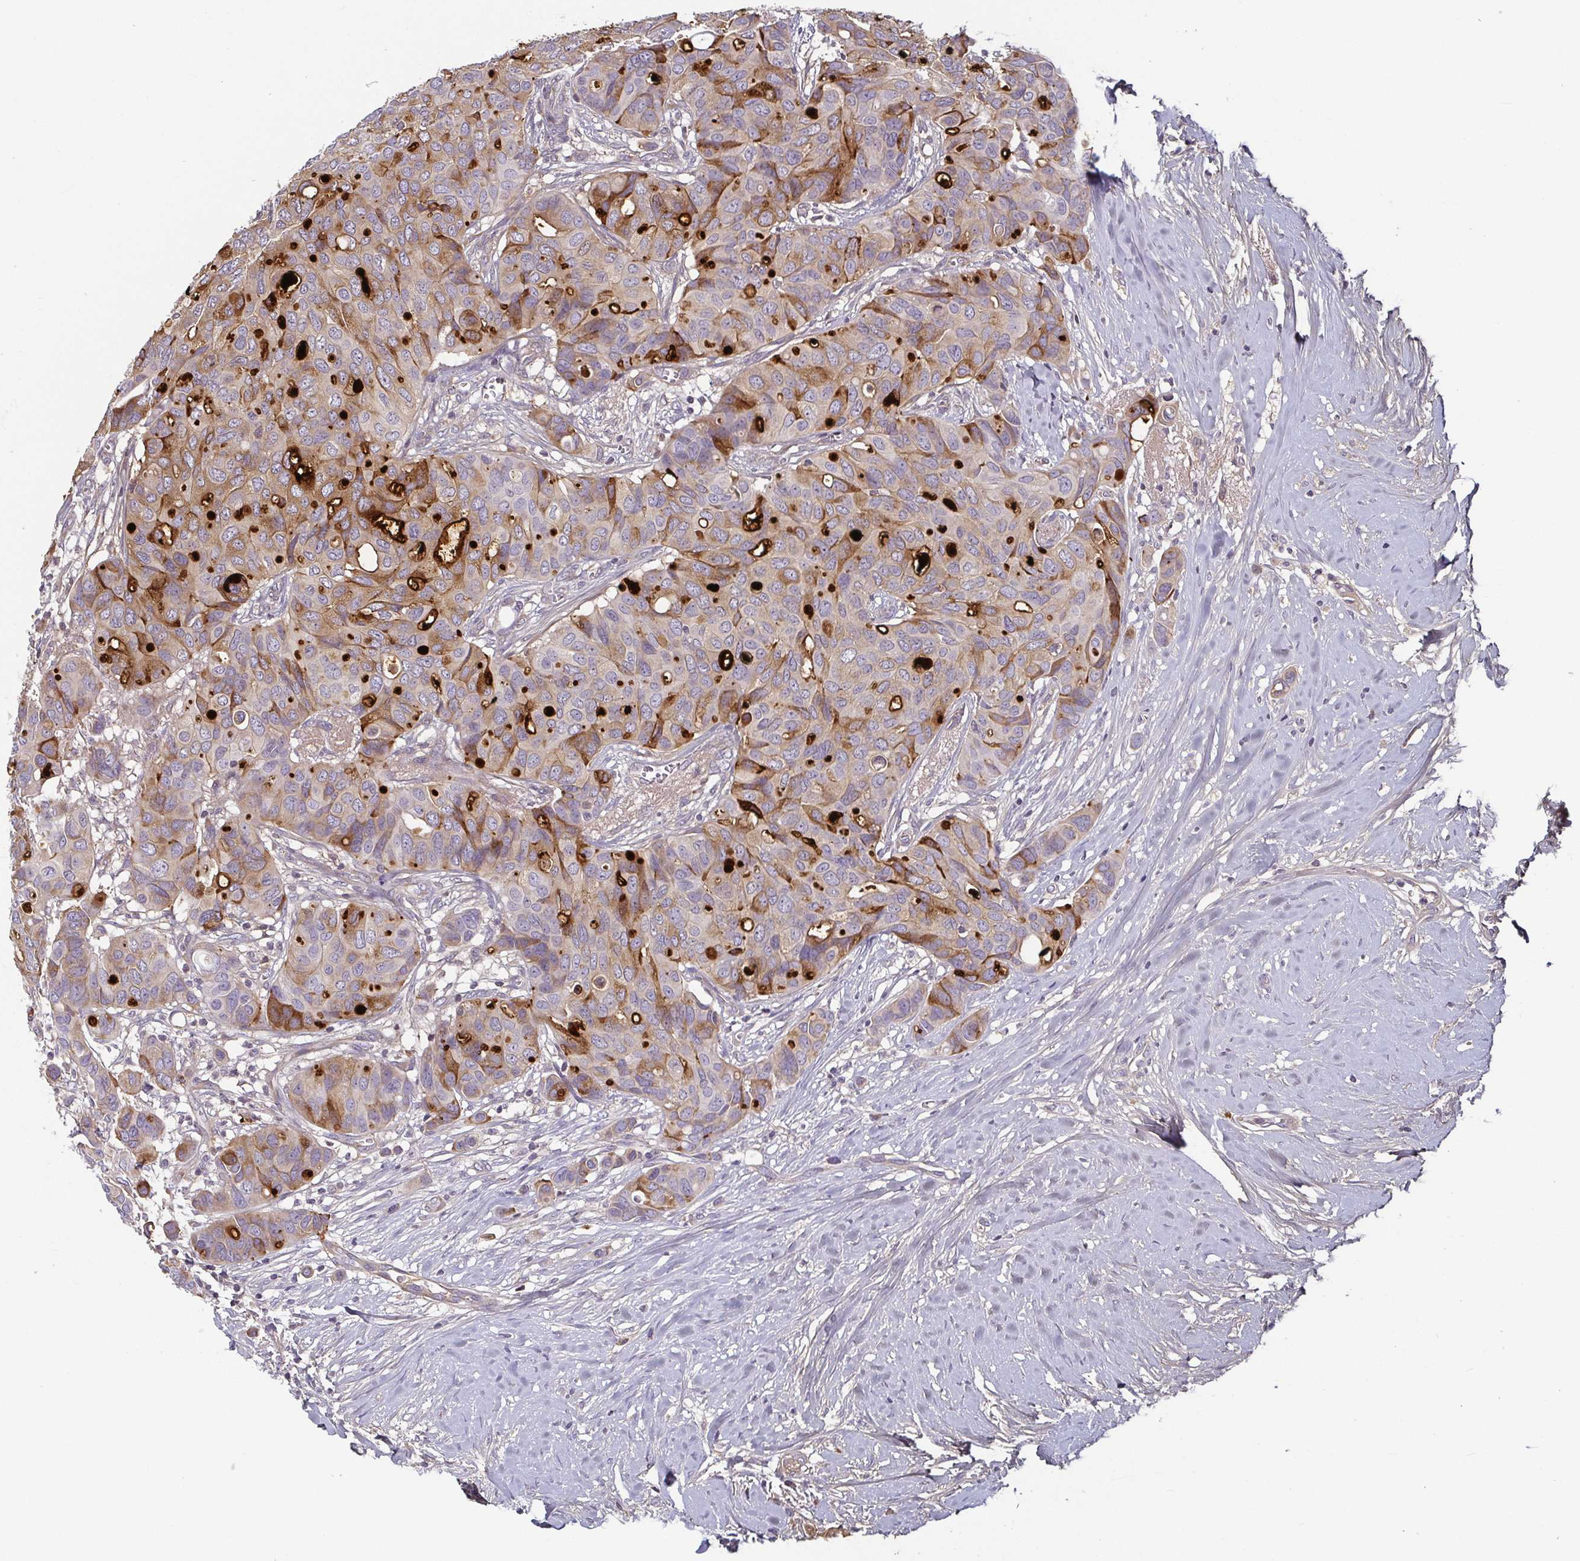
{"staining": {"intensity": "moderate", "quantity": "25%-75%", "location": "cytoplasmic/membranous"}, "tissue": "breast cancer", "cell_type": "Tumor cells", "image_type": "cancer", "snomed": [{"axis": "morphology", "description": "Duct carcinoma"}, {"axis": "topography", "description": "Breast"}], "caption": "IHC (DAB (3,3'-diaminobenzidine)) staining of breast infiltrating ductal carcinoma demonstrates moderate cytoplasmic/membranous protein staining in about 25%-75% of tumor cells. The staining was performed using DAB, with brown indicating positive protein expression. Nuclei are stained blue with hematoxylin.", "gene": "ECM1", "patient": {"sex": "female", "age": 54}}